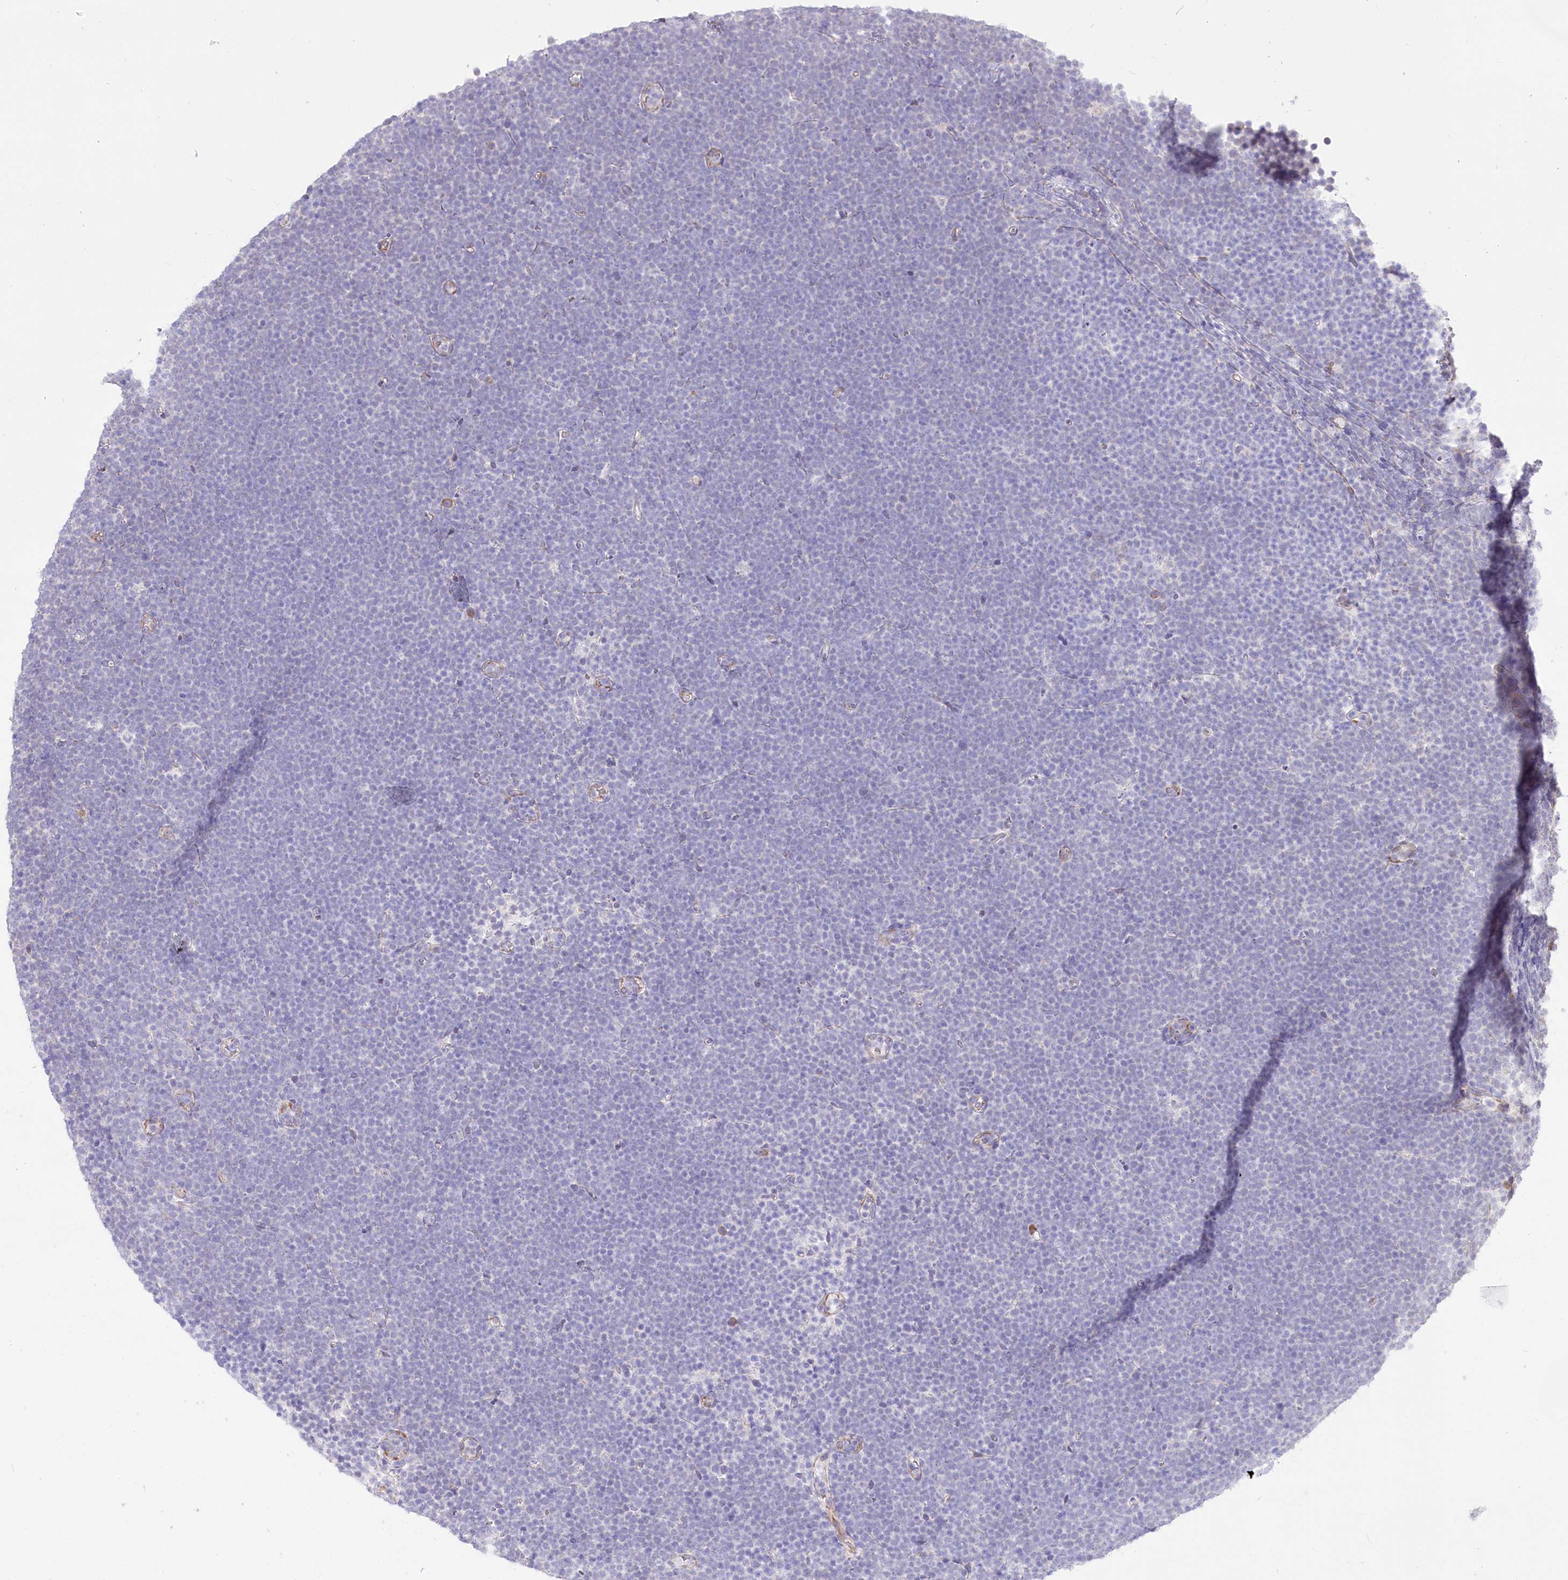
{"staining": {"intensity": "negative", "quantity": "none", "location": "none"}, "tissue": "lymphoma", "cell_type": "Tumor cells", "image_type": "cancer", "snomed": [{"axis": "morphology", "description": "Malignant lymphoma, non-Hodgkin's type, High grade"}, {"axis": "topography", "description": "Lymph node"}], "caption": "High magnification brightfield microscopy of lymphoma stained with DAB (brown) and counterstained with hematoxylin (blue): tumor cells show no significant expression.", "gene": "STT3B", "patient": {"sex": "male", "age": 13}}